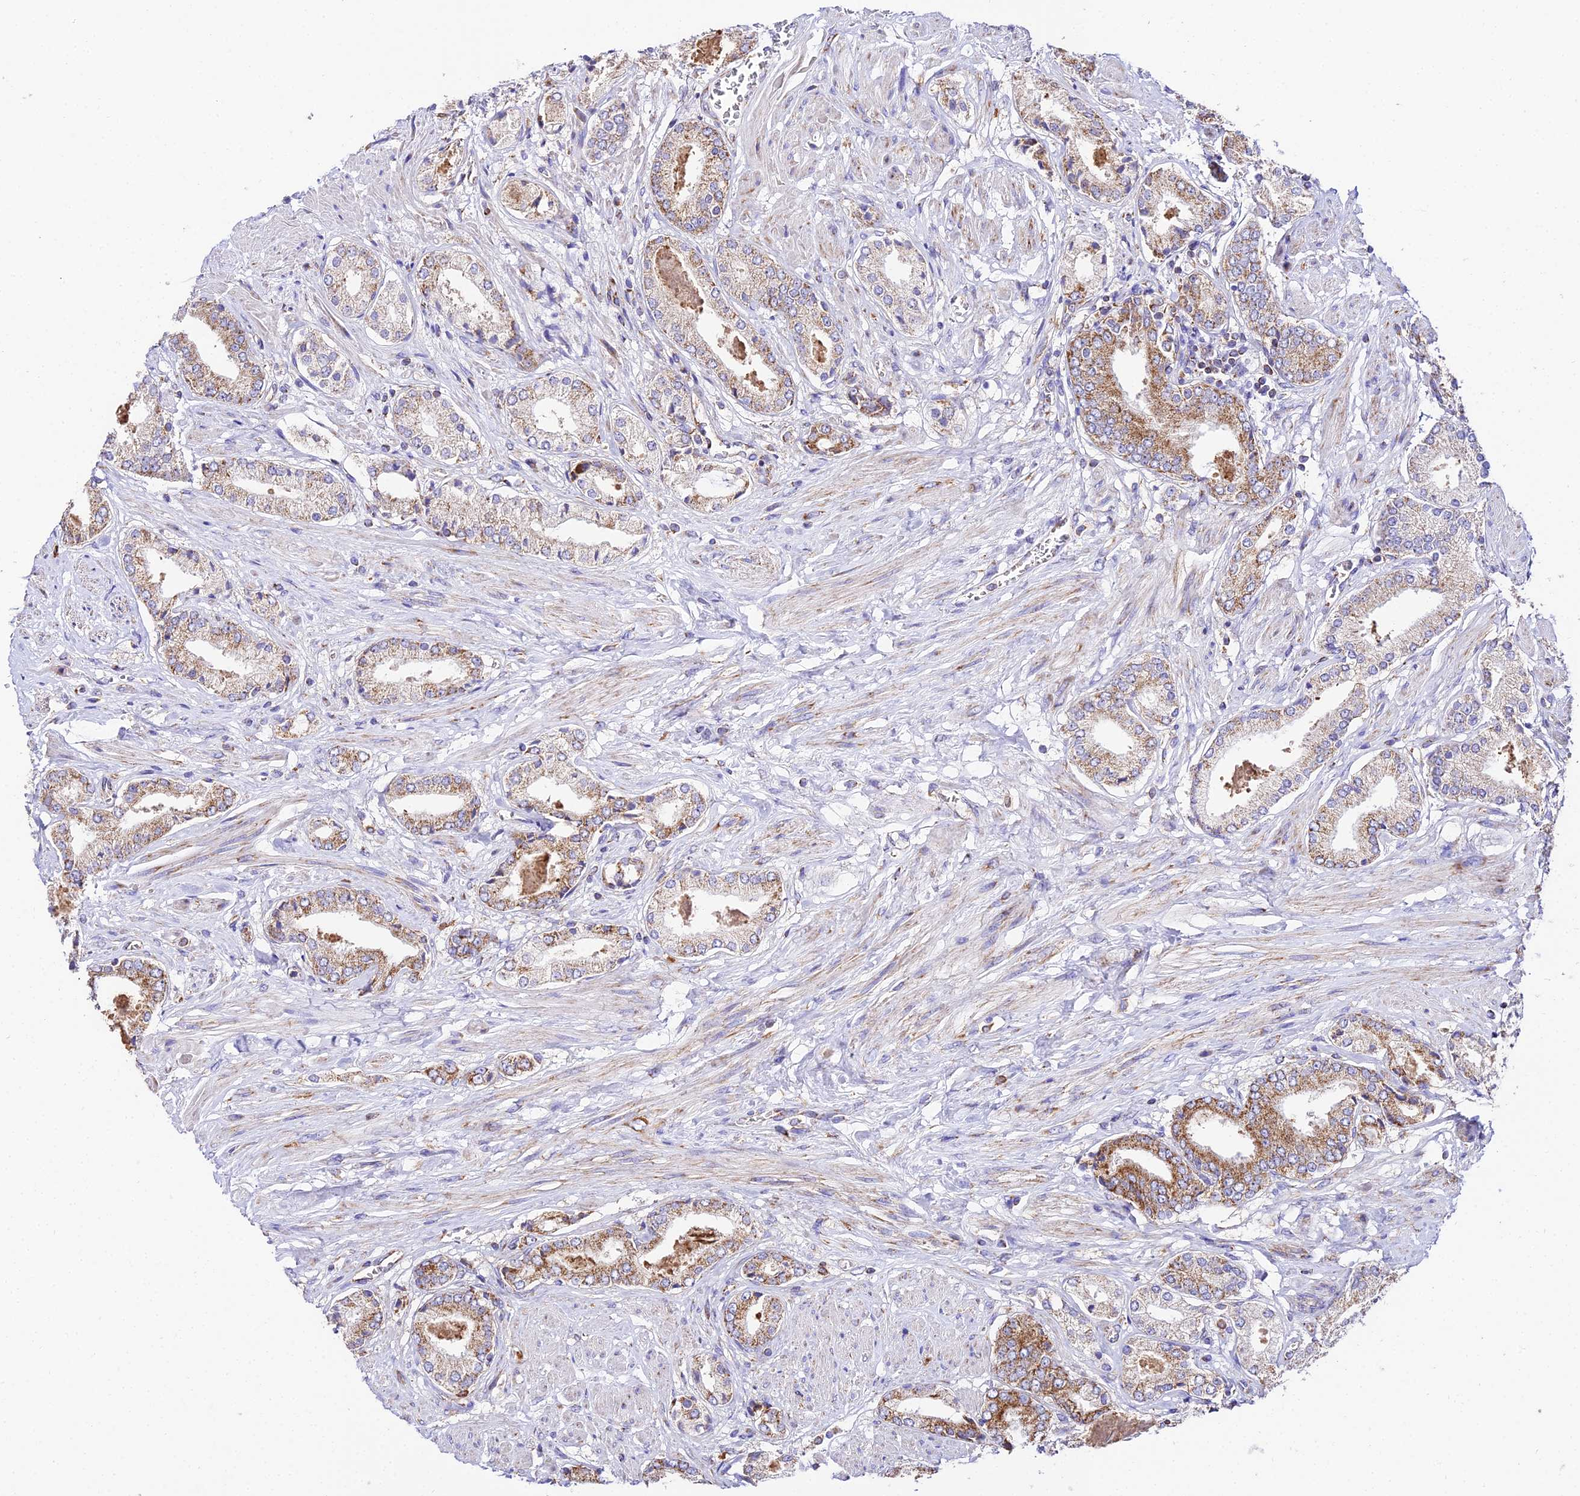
{"staining": {"intensity": "moderate", "quantity": "25%-75%", "location": "cytoplasmic/membranous"}, "tissue": "prostate cancer", "cell_type": "Tumor cells", "image_type": "cancer", "snomed": [{"axis": "morphology", "description": "Adenocarcinoma, High grade"}, {"axis": "topography", "description": "Prostate and seminal vesicle, NOS"}], "caption": "Immunohistochemical staining of human prostate cancer exhibits moderate cytoplasmic/membranous protein staining in approximately 25%-75% of tumor cells.", "gene": "OCIAD1", "patient": {"sex": "male", "age": 64}}